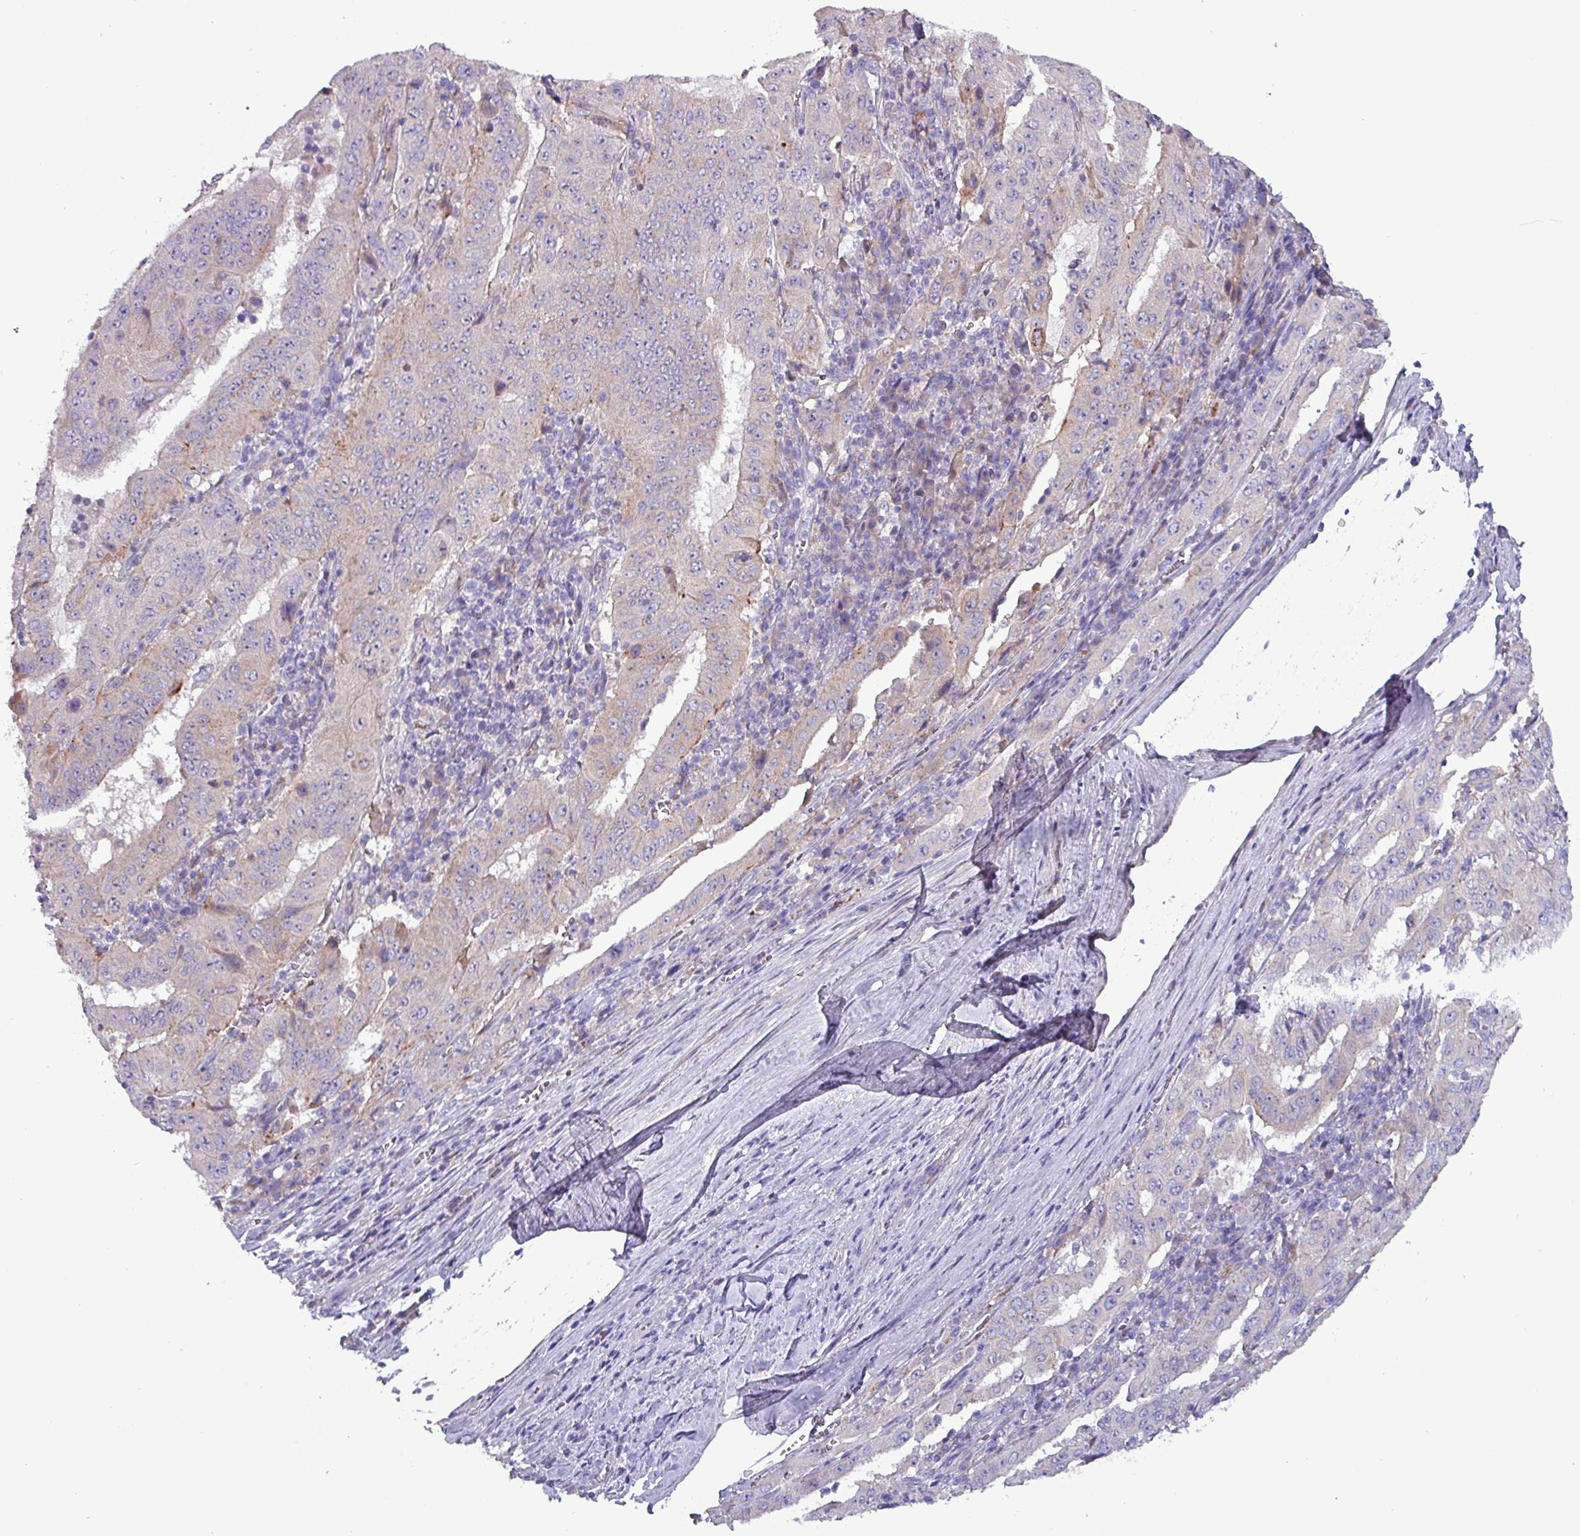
{"staining": {"intensity": "negative", "quantity": "none", "location": "none"}, "tissue": "pancreatic cancer", "cell_type": "Tumor cells", "image_type": "cancer", "snomed": [{"axis": "morphology", "description": "Adenocarcinoma, NOS"}, {"axis": "topography", "description": "Pancreas"}], "caption": "DAB immunohistochemical staining of human adenocarcinoma (pancreatic) displays no significant expression in tumor cells.", "gene": "HSD3B7", "patient": {"sex": "male", "age": 63}}